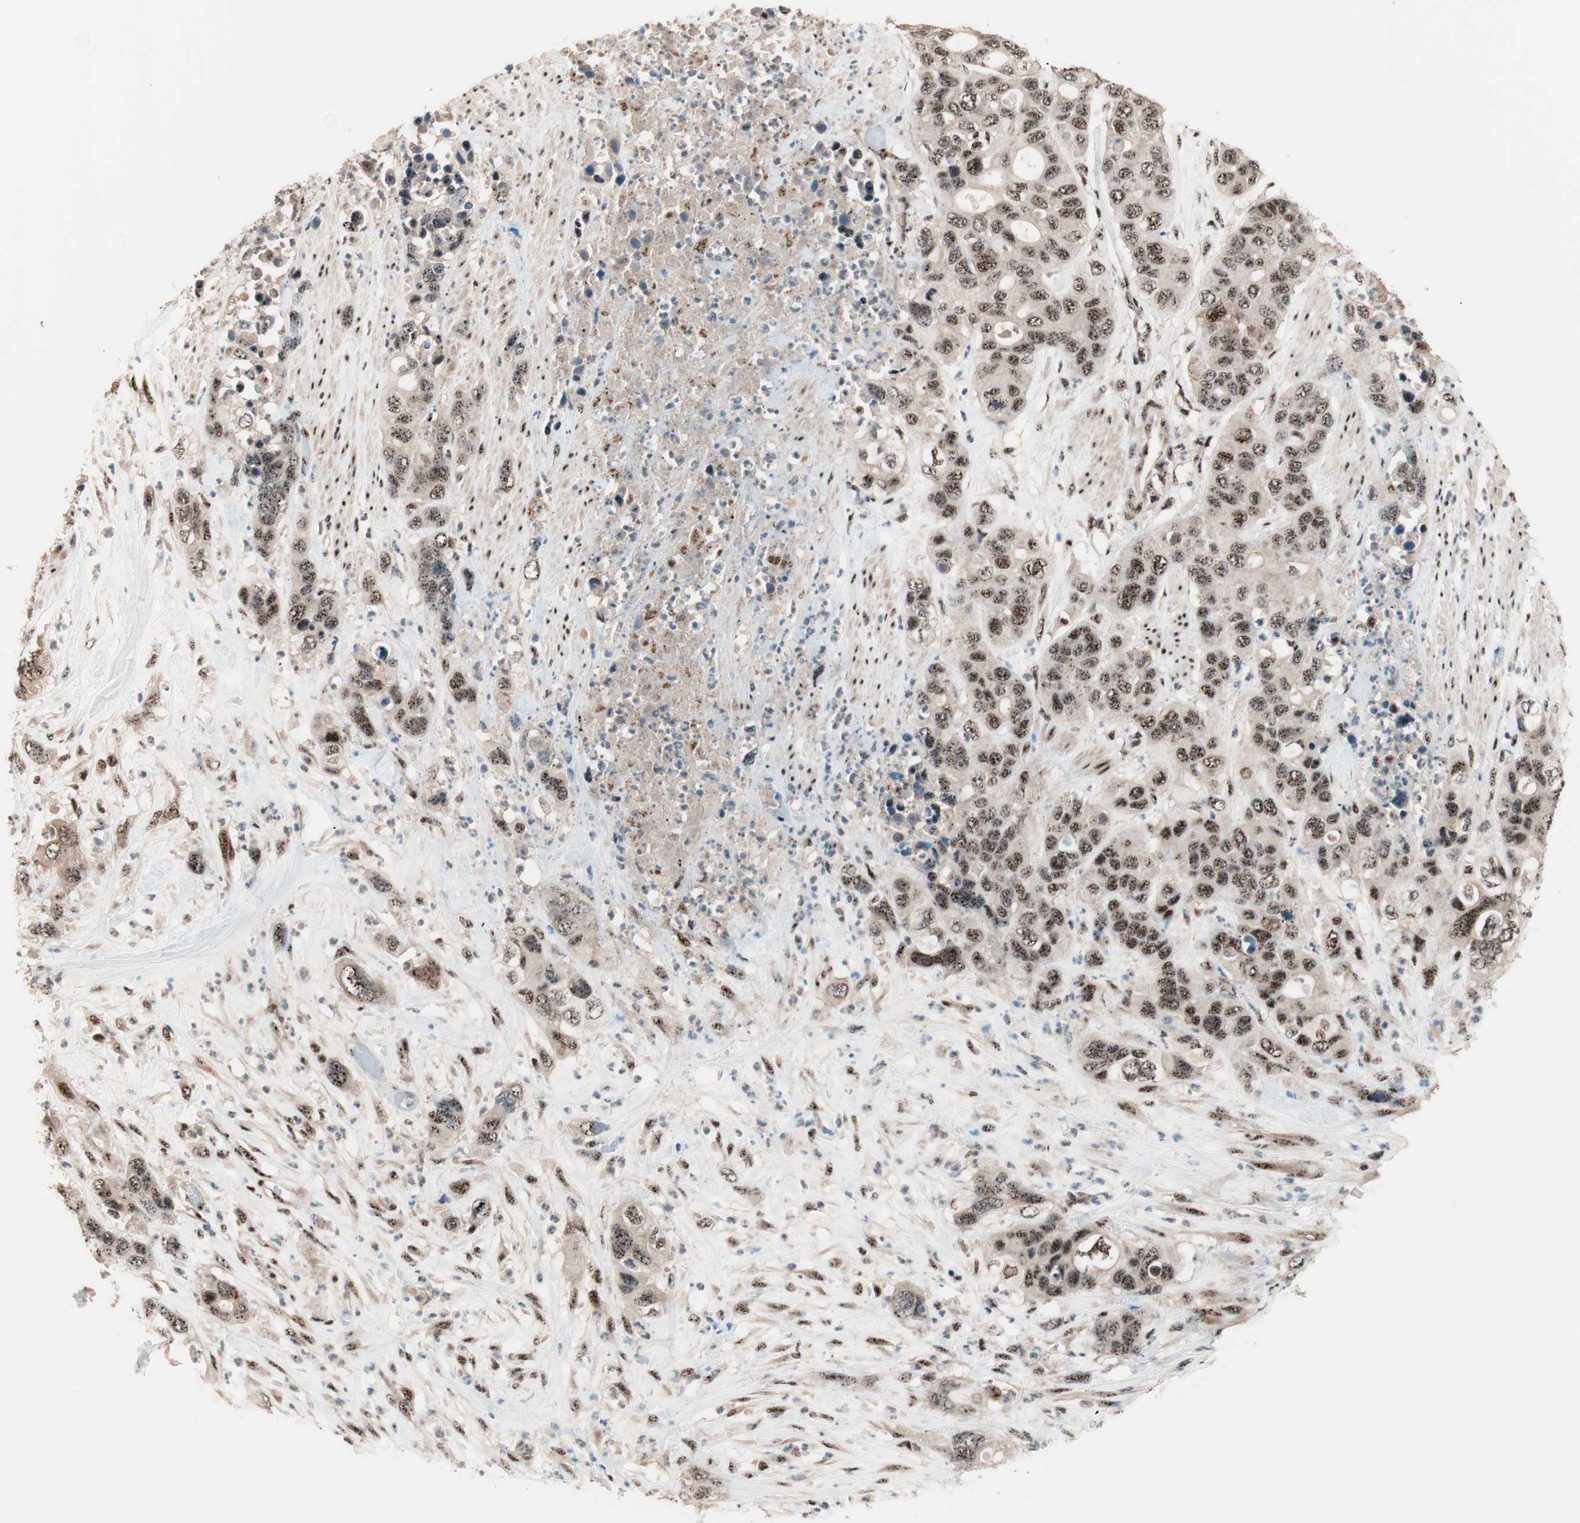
{"staining": {"intensity": "strong", "quantity": ">75%", "location": "nuclear"}, "tissue": "pancreatic cancer", "cell_type": "Tumor cells", "image_type": "cancer", "snomed": [{"axis": "morphology", "description": "Adenocarcinoma, NOS"}, {"axis": "topography", "description": "Pancreas"}], "caption": "Tumor cells show high levels of strong nuclear staining in approximately >75% of cells in adenocarcinoma (pancreatic).", "gene": "NR5A2", "patient": {"sex": "female", "age": 71}}